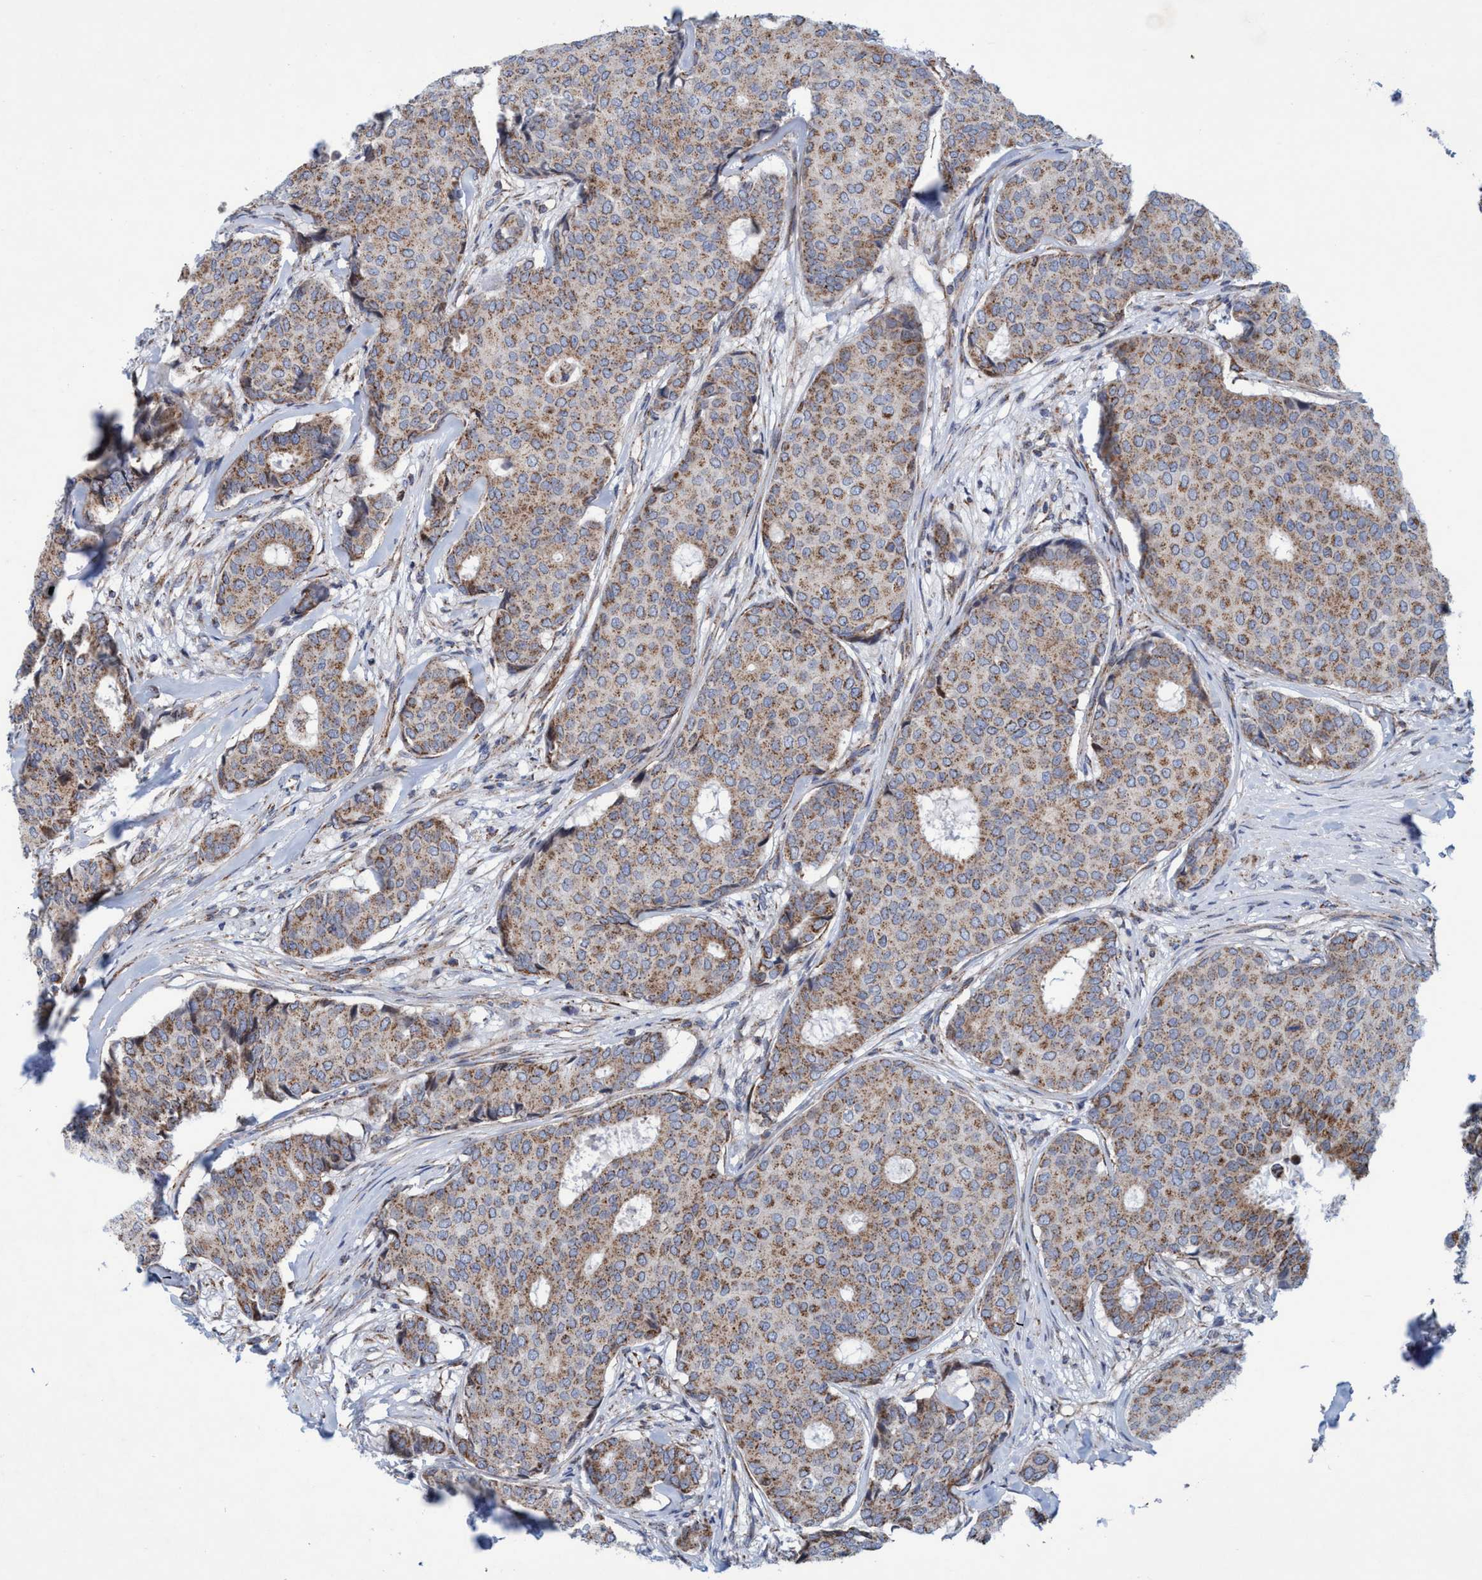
{"staining": {"intensity": "moderate", "quantity": ">75%", "location": "cytoplasmic/membranous"}, "tissue": "breast cancer", "cell_type": "Tumor cells", "image_type": "cancer", "snomed": [{"axis": "morphology", "description": "Duct carcinoma"}, {"axis": "topography", "description": "Breast"}], "caption": "Immunohistochemistry (IHC) histopathology image of neoplastic tissue: breast cancer stained using IHC exhibits medium levels of moderate protein expression localized specifically in the cytoplasmic/membranous of tumor cells, appearing as a cytoplasmic/membranous brown color.", "gene": "POLR1F", "patient": {"sex": "female", "age": 75}}